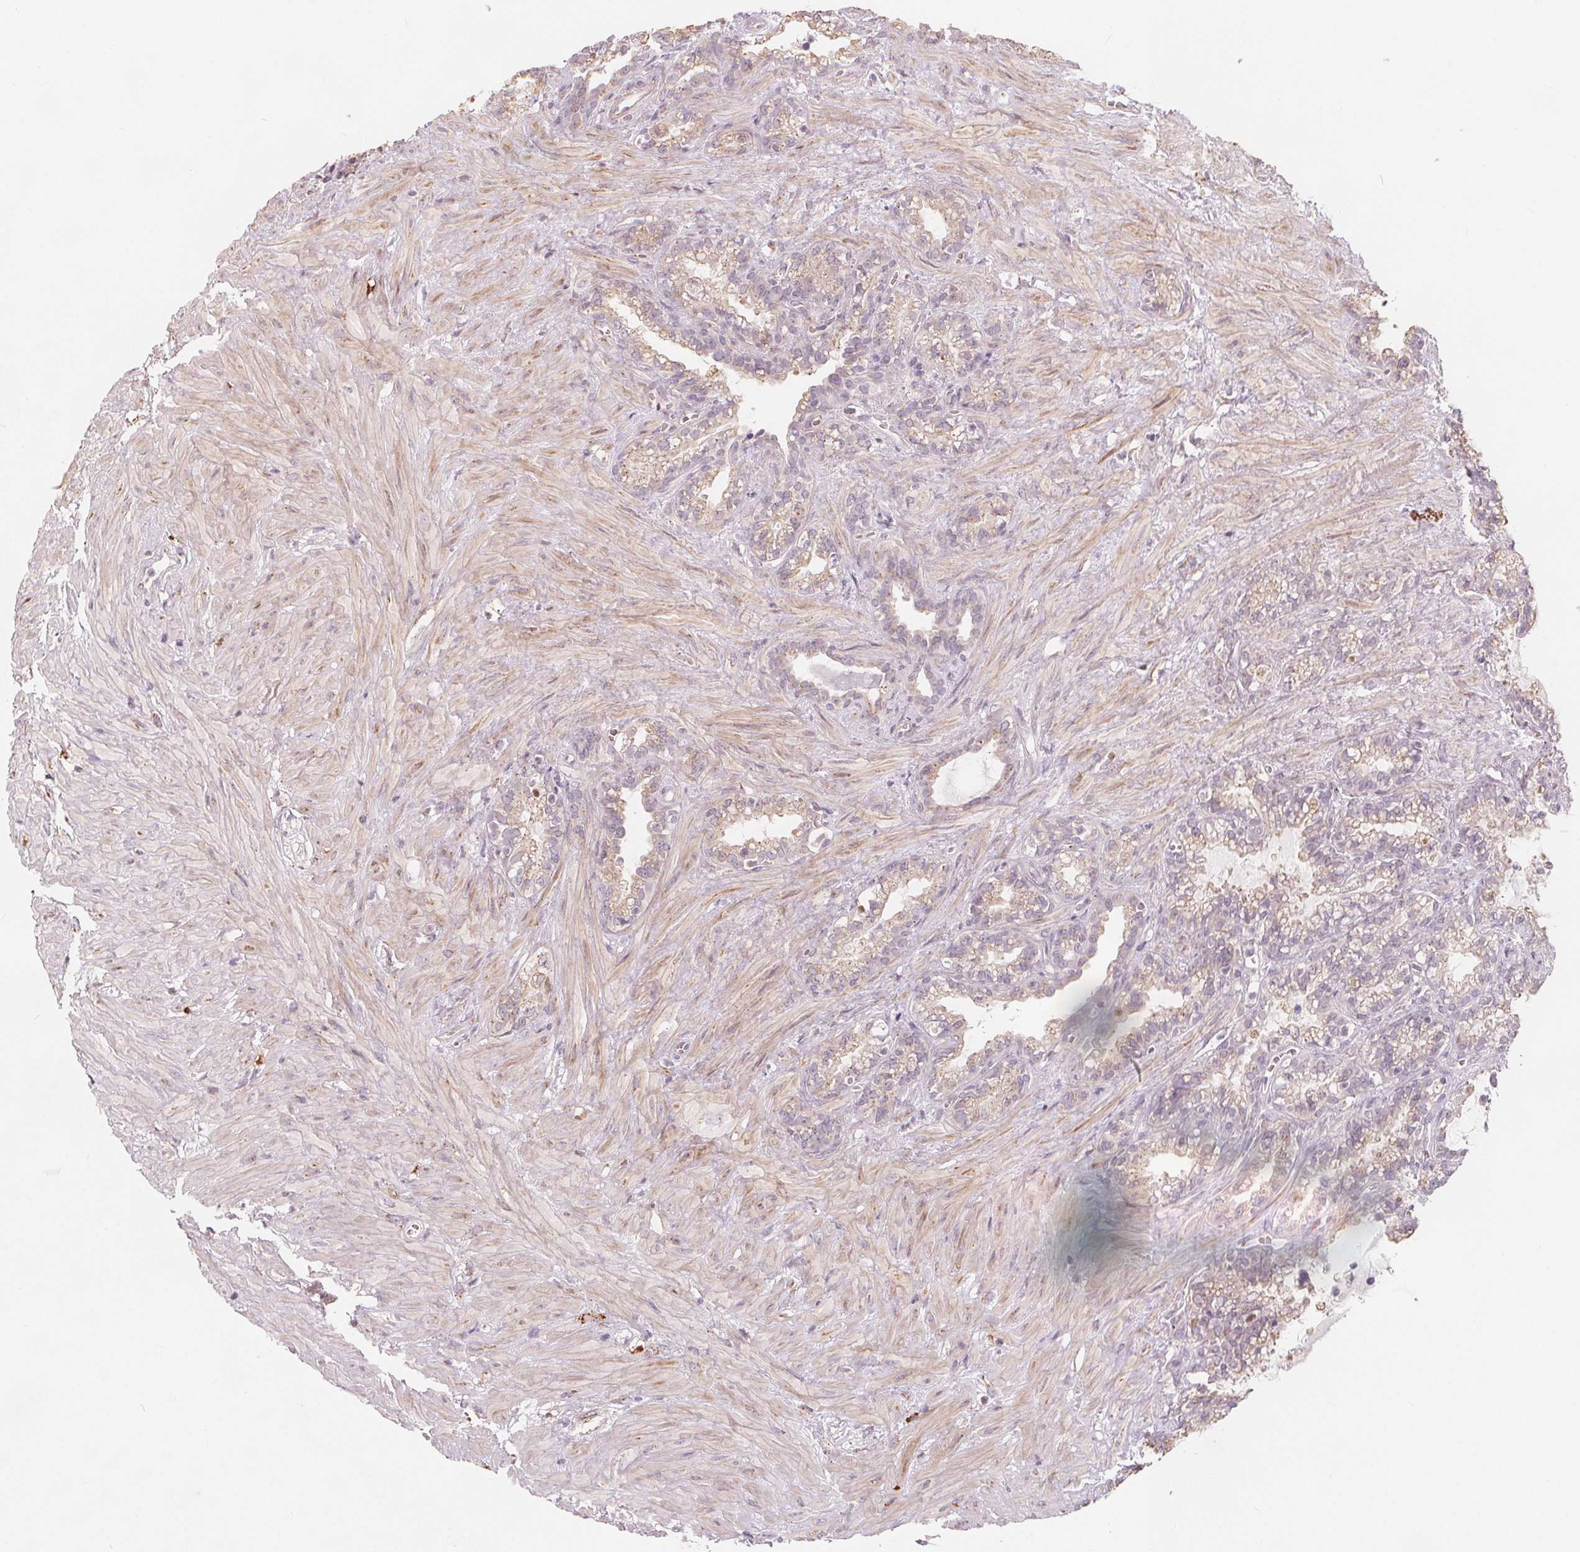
{"staining": {"intensity": "weak", "quantity": "<25%", "location": "cytoplasmic/membranous"}, "tissue": "seminal vesicle", "cell_type": "Glandular cells", "image_type": "normal", "snomed": [{"axis": "morphology", "description": "Normal tissue, NOS"}, {"axis": "topography", "description": "Seminal veicle"}], "caption": "Immunohistochemistry (IHC) micrograph of unremarkable seminal vesicle: seminal vesicle stained with DAB (3,3'-diaminobenzidine) shows no significant protein positivity in glandular cells.", "gene": "TIPIN", "patient": {"sex": "male", "age": 76}}